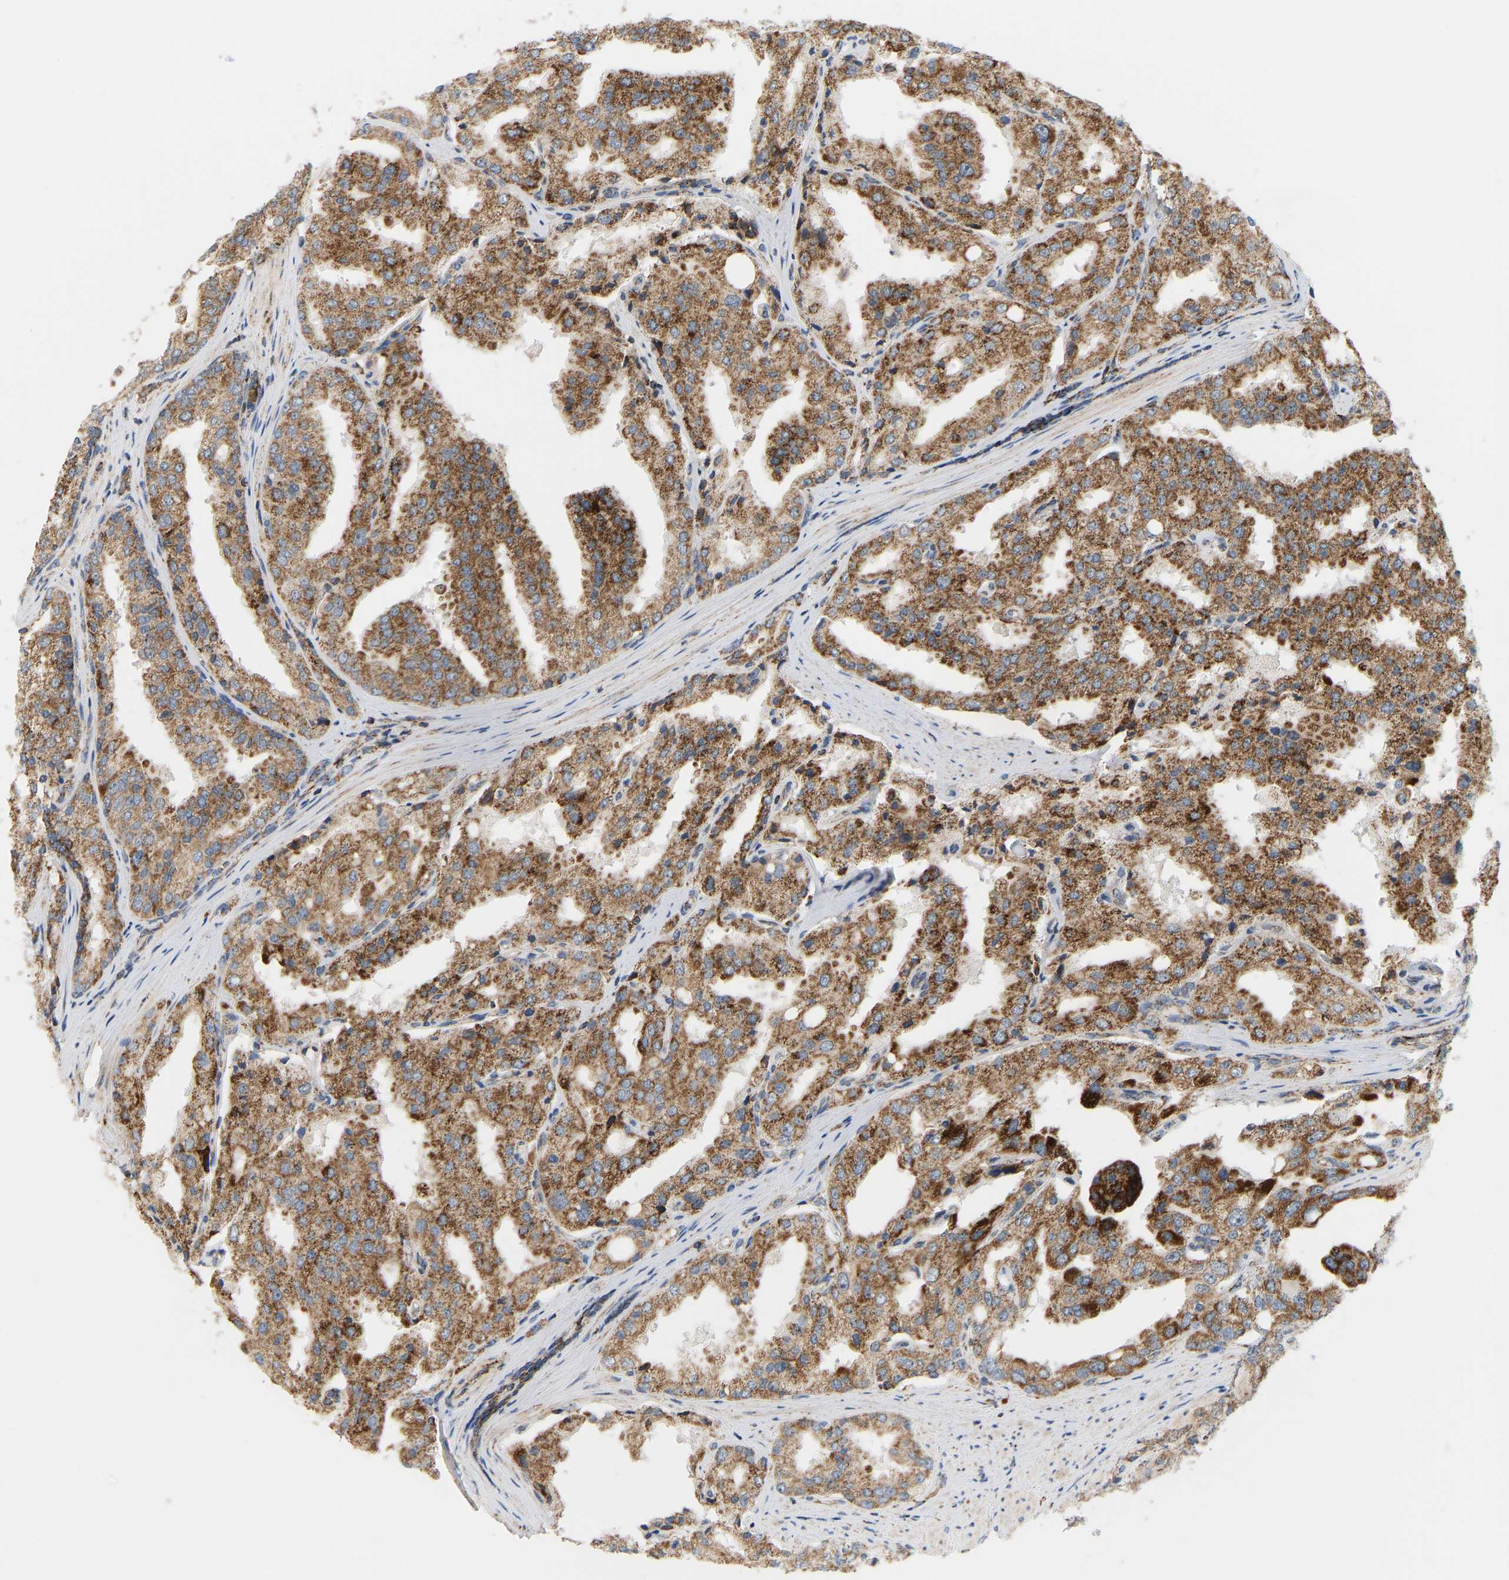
{"staining": {"intensity": "moderate", "quantity": ">75%", "location": "cytoplasmic/membranous"}, "tissue": "prostate cancer", "cell_type": "Tumor cells", "image_type": "cancer", "snomed": [{"axis": "morphology", "description": "Adenocarcinoma, High grade"}, {"axis": "topography", "description": "Prostate"}], "caption": "IHC (DAB (3,3'-diaminobenzidine)) staining of human prostate cancer (adenocarcinoma (high-grade)) shows moderate cytoplasmic/membranous protein expression in about >75% of tumor cells.", "gene": "GPSM2", "patient": {"sex": "male", "age": 50}}